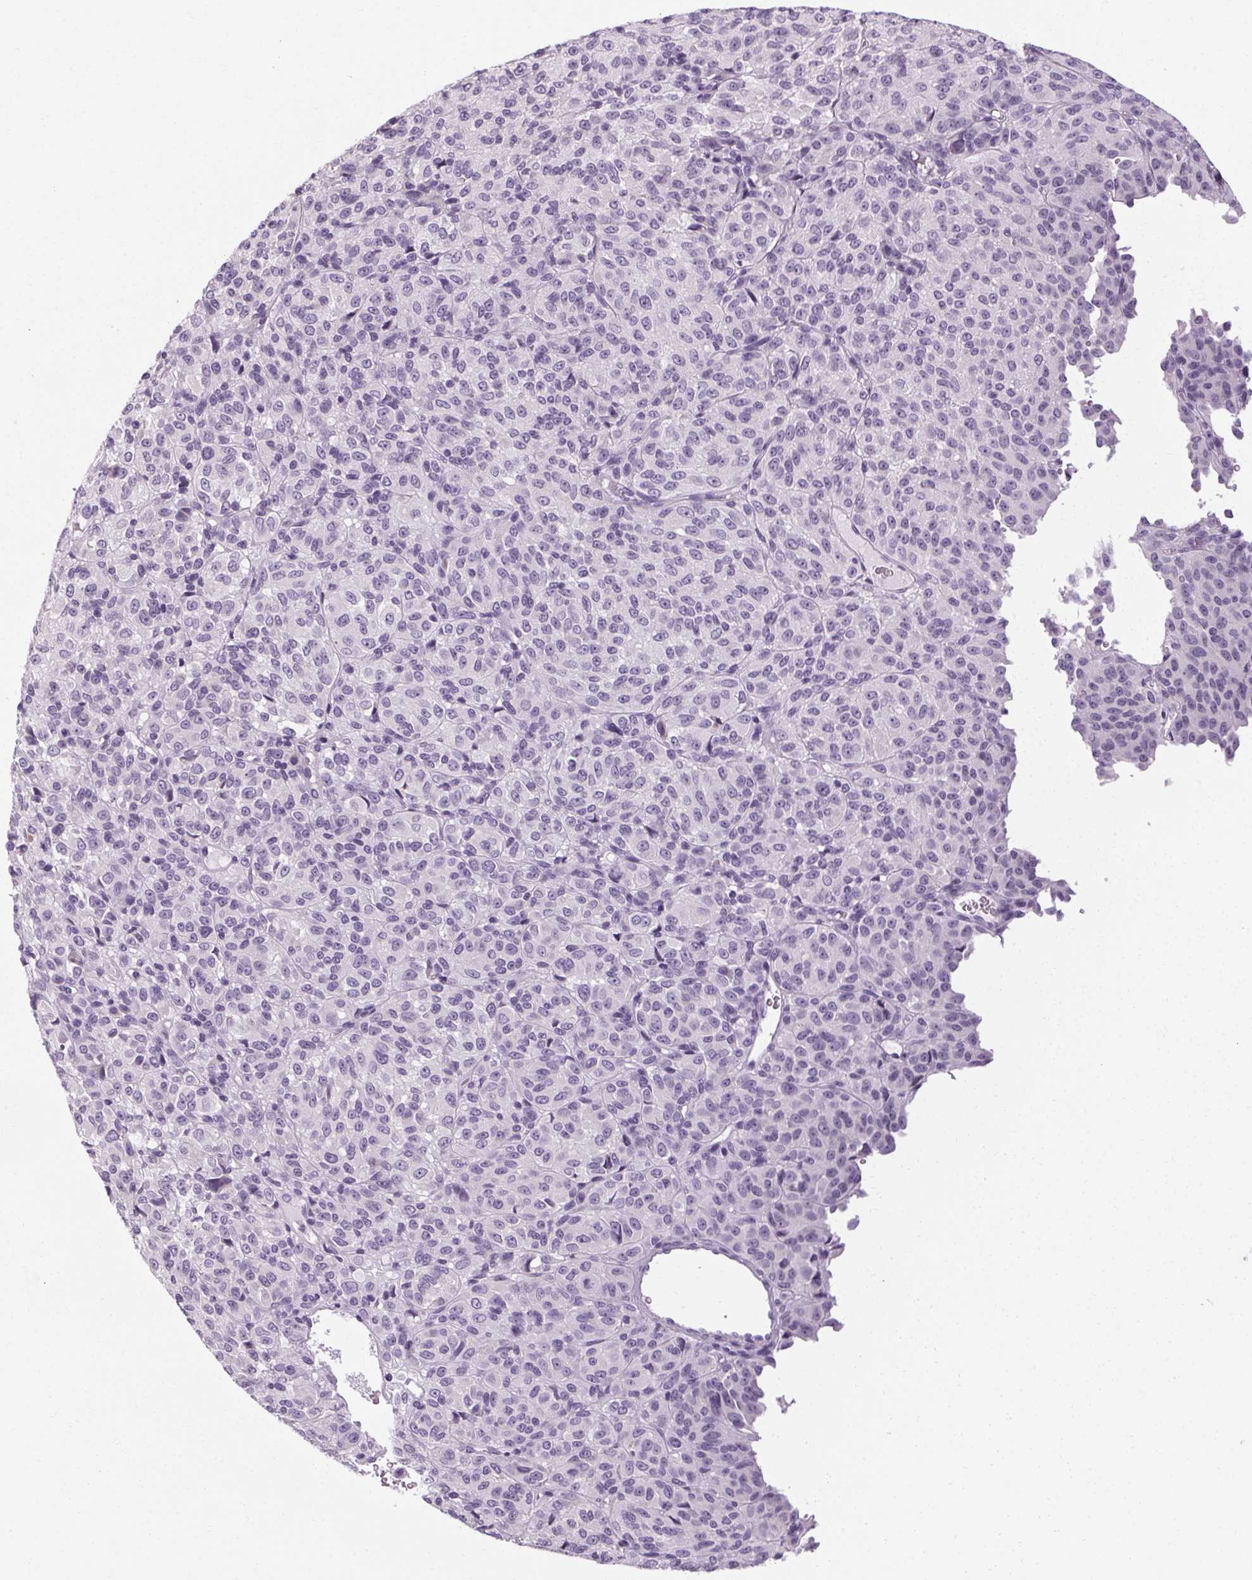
{"staining": {"intensity": "negative", "quantity": "none", "location": "none"}, "tissue": "melanoma", "cell_type": "Tumor cells", "image_type": "cancer", "snomed": [{"axis": "morphology", "description": "Malignant melanoma, Metastatic site"}, {"axis": "topography", "description": "Brain"}], "caption": "Image shows no significant protein staining in tumor cells of melanoma.", "gene": "POMC", "patient": {"sex": "female", "age": 56}}